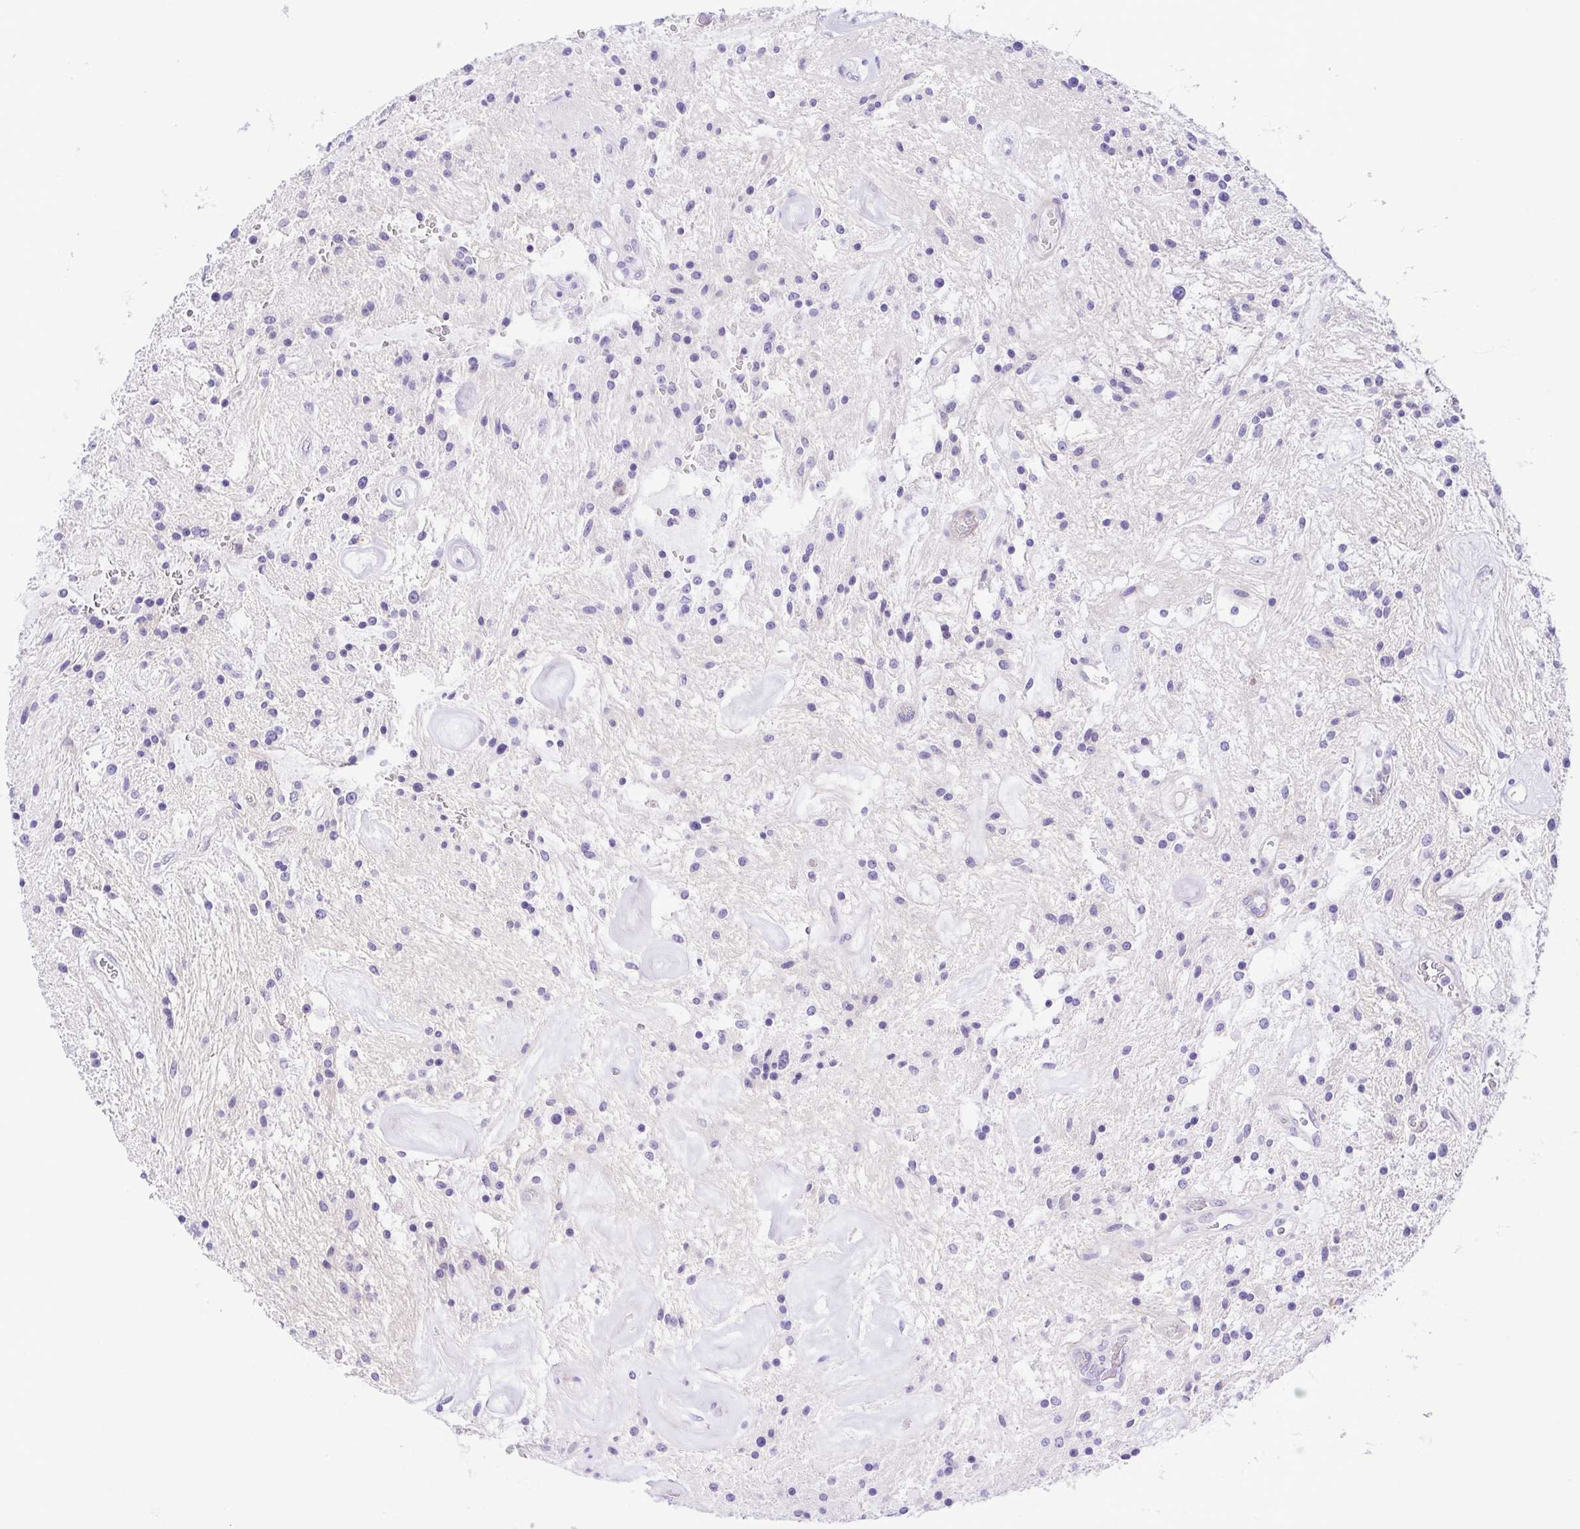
{"staining": {"intensity": "negative", "quantity": "none", "location": "none"}, "tissue": "glioma", "cell_type": "Tumor cells", "image_type": "cancer", "snomed": [{"axis": "morphology", "description": "Glioma, malignant, Low grade"}, {"axis": "topography", "description": "Cerebellum"}], "caption": "An immunohistochemistry (IHC) micrograph of malignant glioma (low-grade) is shown. There is no staining in tumor cells of malignant glioma (low-grade). (DAB (3,3'-diaminobenzidine) immunohistochemistry (IHC), high magnification).", "gene": "GPR182", "patient": {"sex": "female", "age": 14}}